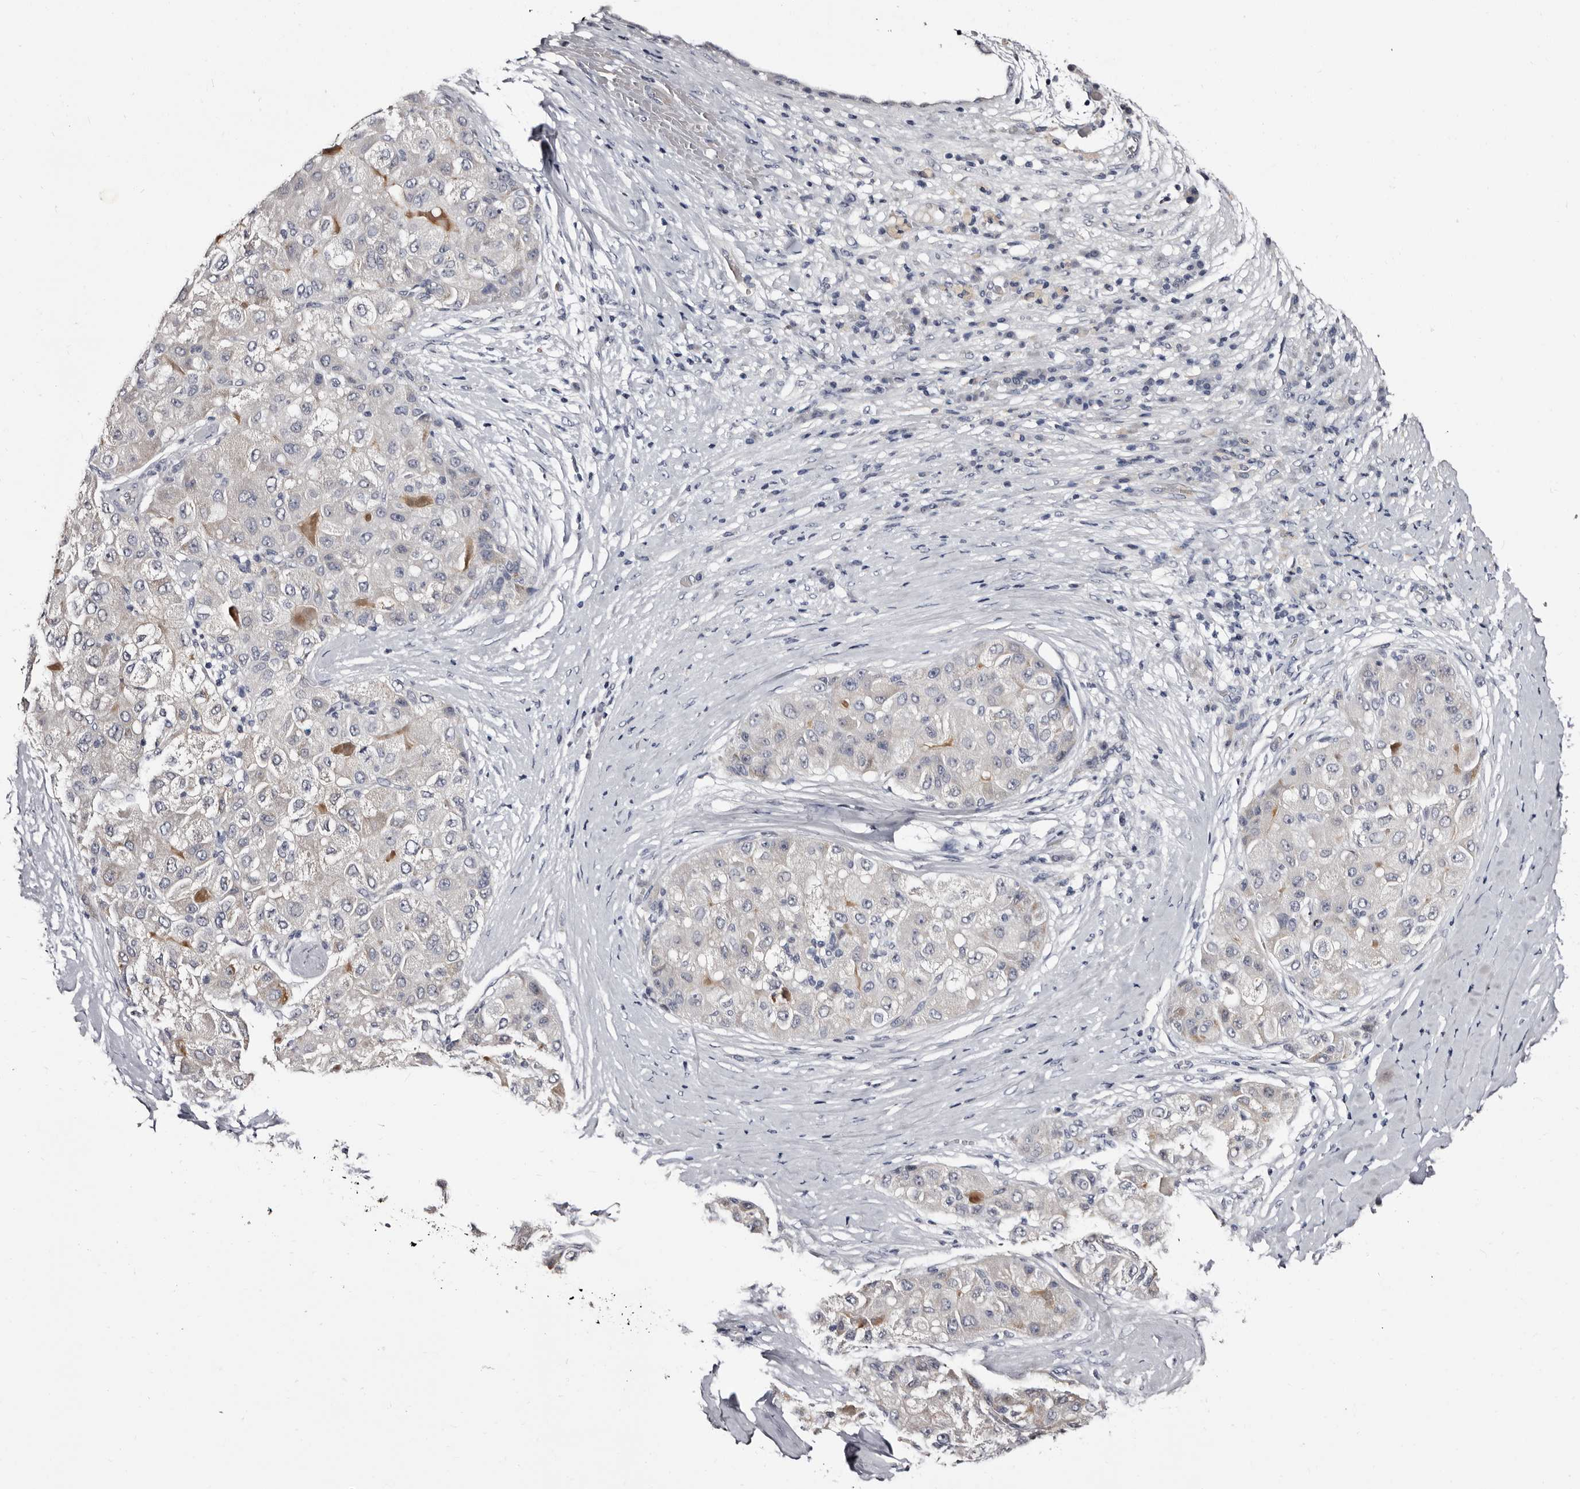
{"staining": {"intensity": "negative", "quantity": "none", "location": "none"}, "tissue": "liver cancer", "cell_type": "Tumor cells", "image_type": "cancer", "snomed": [{"axis": "morphology", "description": "Carcinoma, Hepatocellular, NOS"}, {"axis": "topography", "description": "Liver"}], "caption": "Human liver hepatocellular carcinoma stained for a protein using immunohistochemistry (IHC) demonstrates no expression in tumor cells.", "gene": "BPGM", "patient": {"sex": "male", "age": 80}}